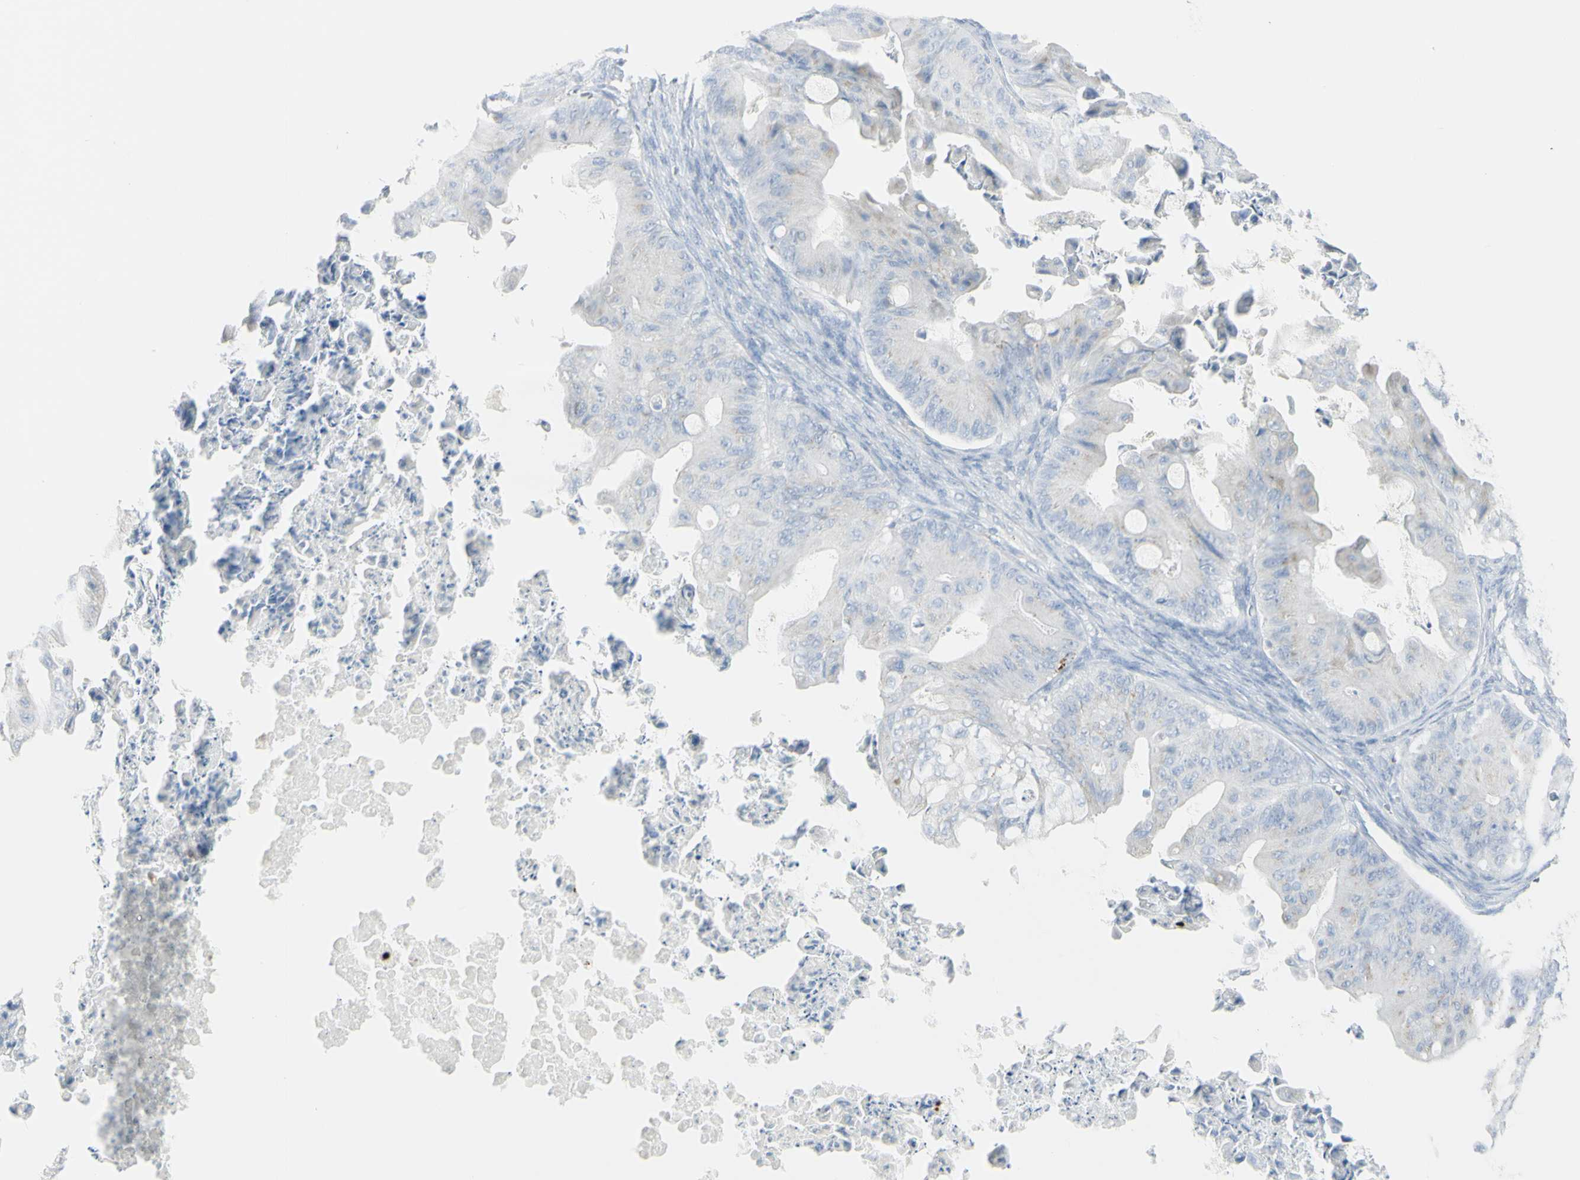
{"staining": {"intensity": "weak", "quantity": "<25%", "location": "cytoplasmic/membranous"}, "tissue": "ovarian cancer", "cell_type": "Tumor cells", "image_type": "cancer", "snomed": [{"axis": "morphology", "description": "Cystadenocarcinoma, mucinous, NOS"}, {"axis": "topography", "description": "Ovary"}], "caption": "A micrograph of human ovarian cancer is negative for staining in tumor cells.", "gene": "CD207", "patient": {"sex": "female", "age": 37}}